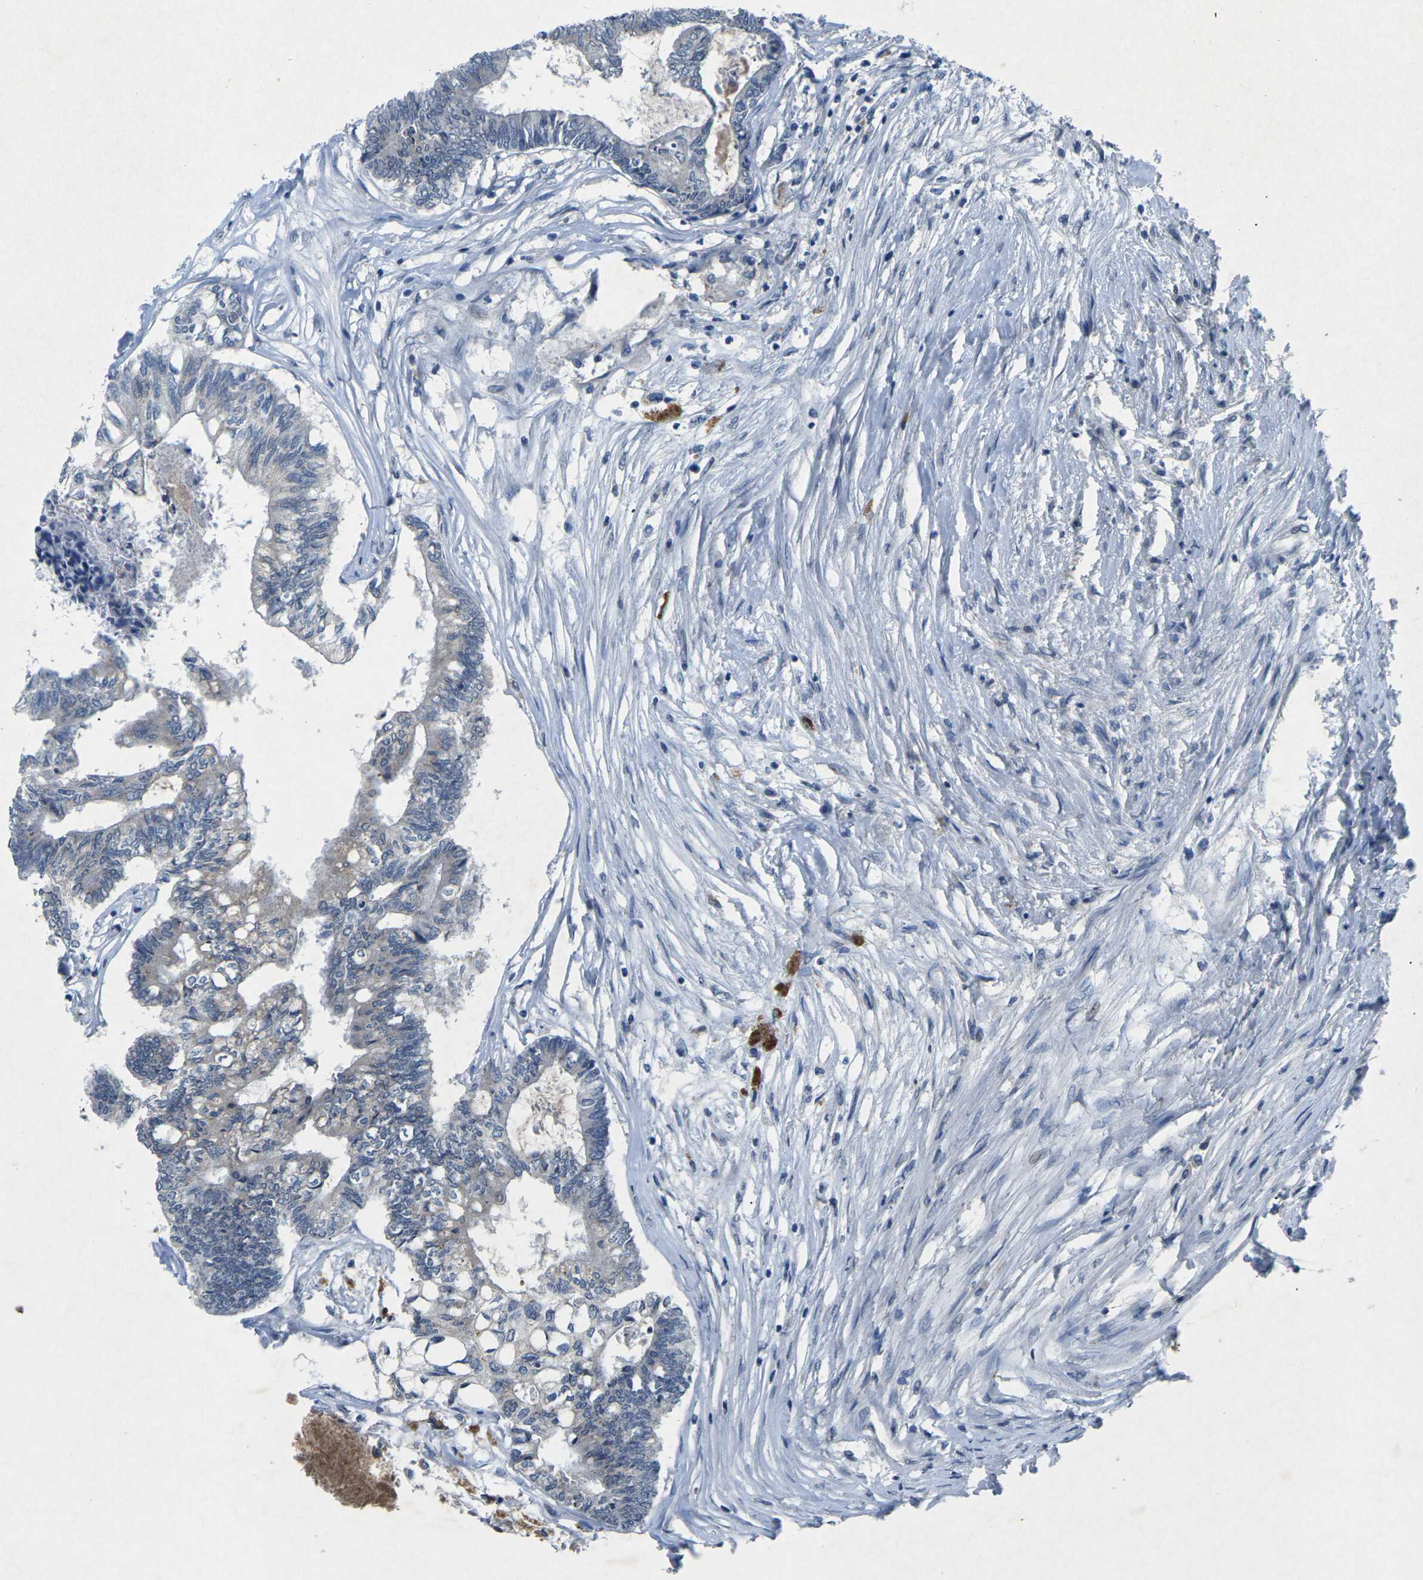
{"staining": {"intensity": "negative", "quantity": "none", "location": "none"}, "tissue": "colorectal cancer", "cell_type": "Tumor cells", "image_type": "cancer", "snomed": [{"axis": "morphology", "description": "Adenocarcinoma, NOS"}, {"axis": "topography", "description": "Rectum"}], "caption": "DAB immunohistochemical staining of human colorectal cancer (adenocarcinoma) displays no significant positivity in tumor cells.", "gene": "PLG", "patient": {"sex": "male", "age": 63}}